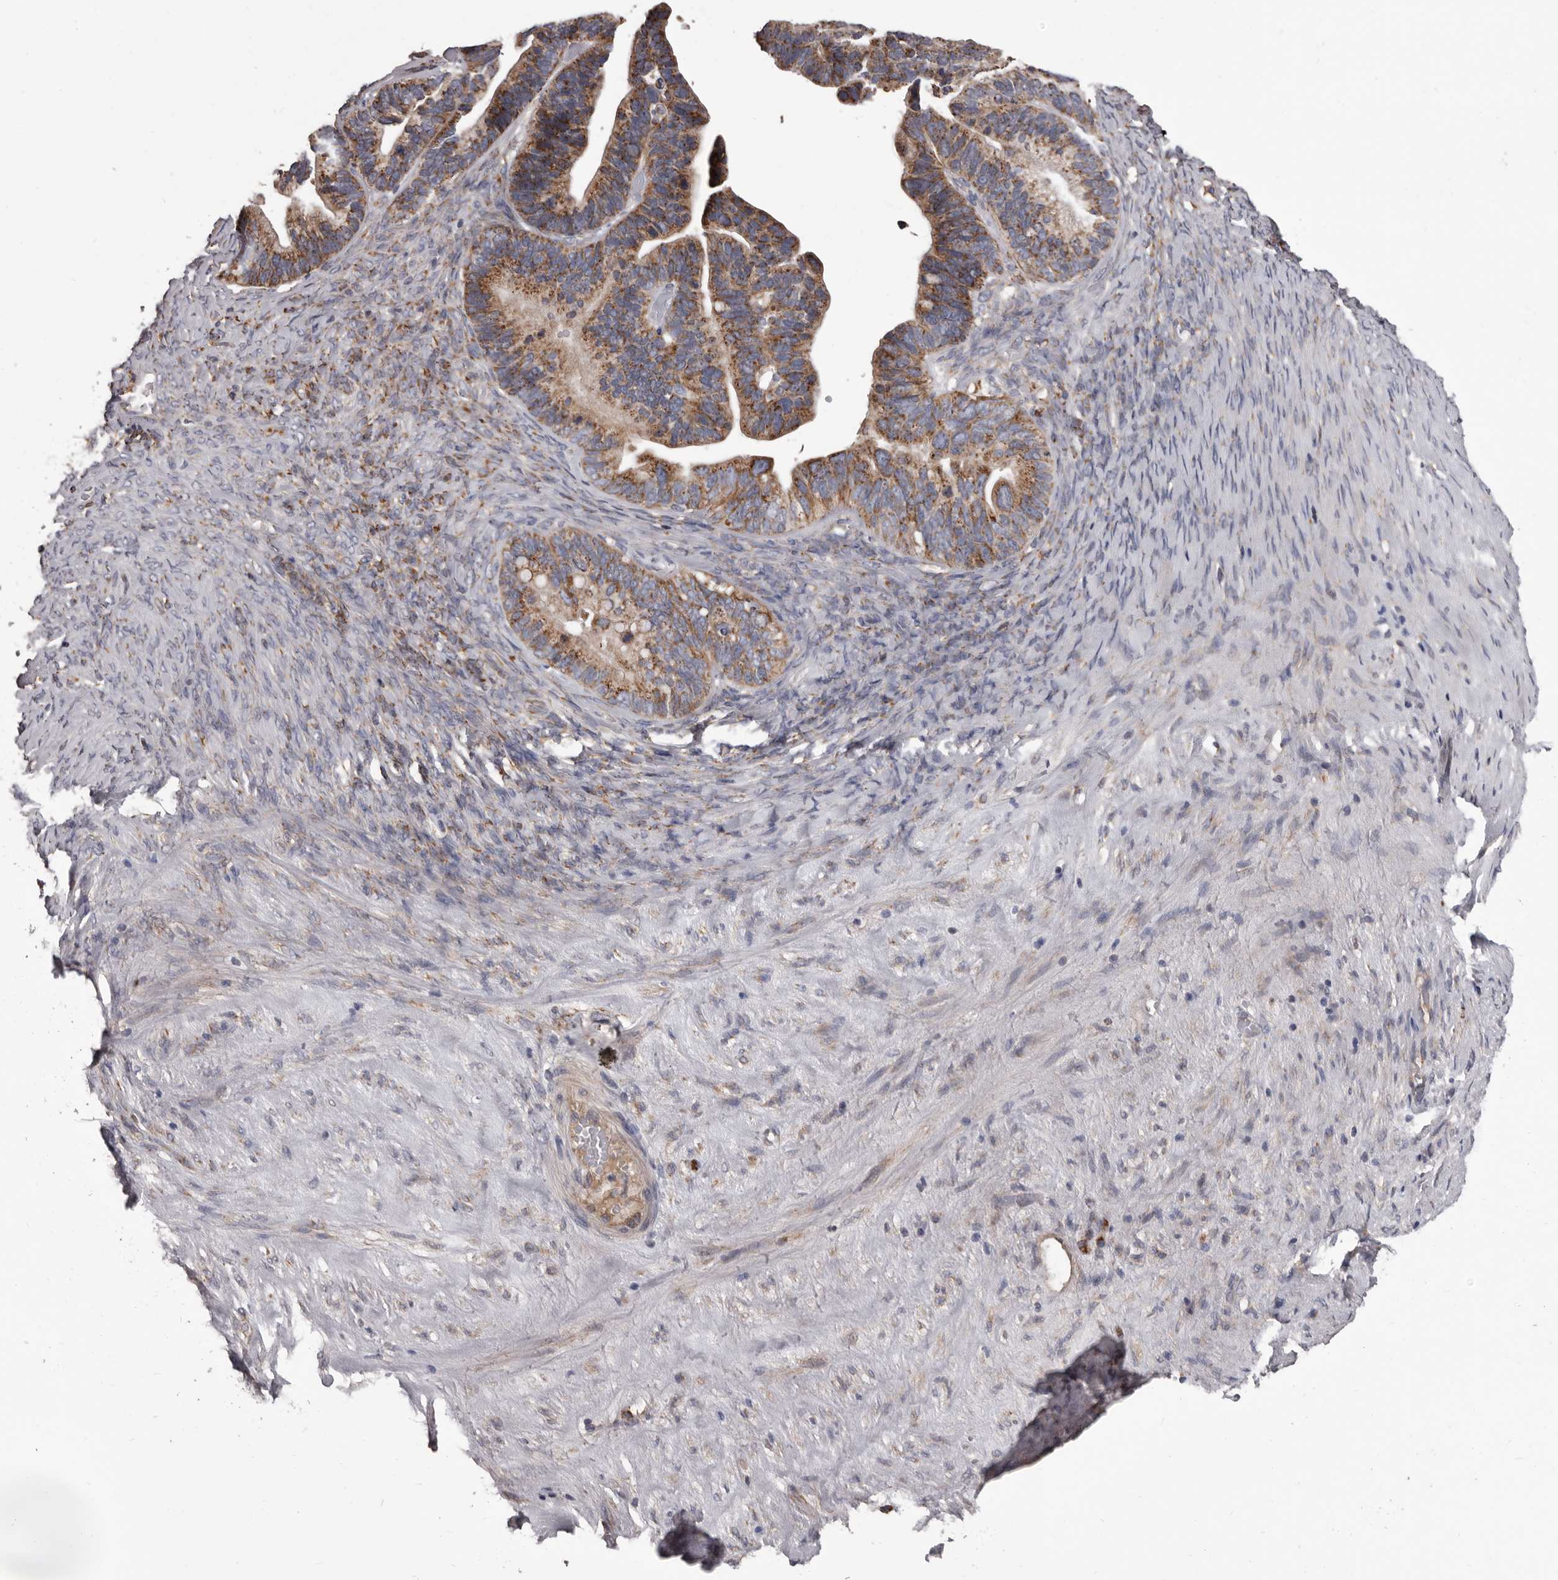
{"staining": {"intensity": "moderate", "quantity": ">75%", "location": "cytoplasmic/membranous"}, "tissue": "ovarian cancer", "cell_type": "Tumor cells", "image_type": "cancer", "snomed": [{"axis": "morphology", "description": "Cystadenocarcinoma, serous, NOS"}, {"axis": "topography", "description": "Ovary"}], "caption": "DAB immunohistochemical staining of human ovarian cancer (serous cystadenocarcinoma) shows moderate cytoplasmic/membranous protein expression in approximately >75% of tumor cells.", "gene": "ALDH5A1", "patient": {"sex": "female", "age": 56}}